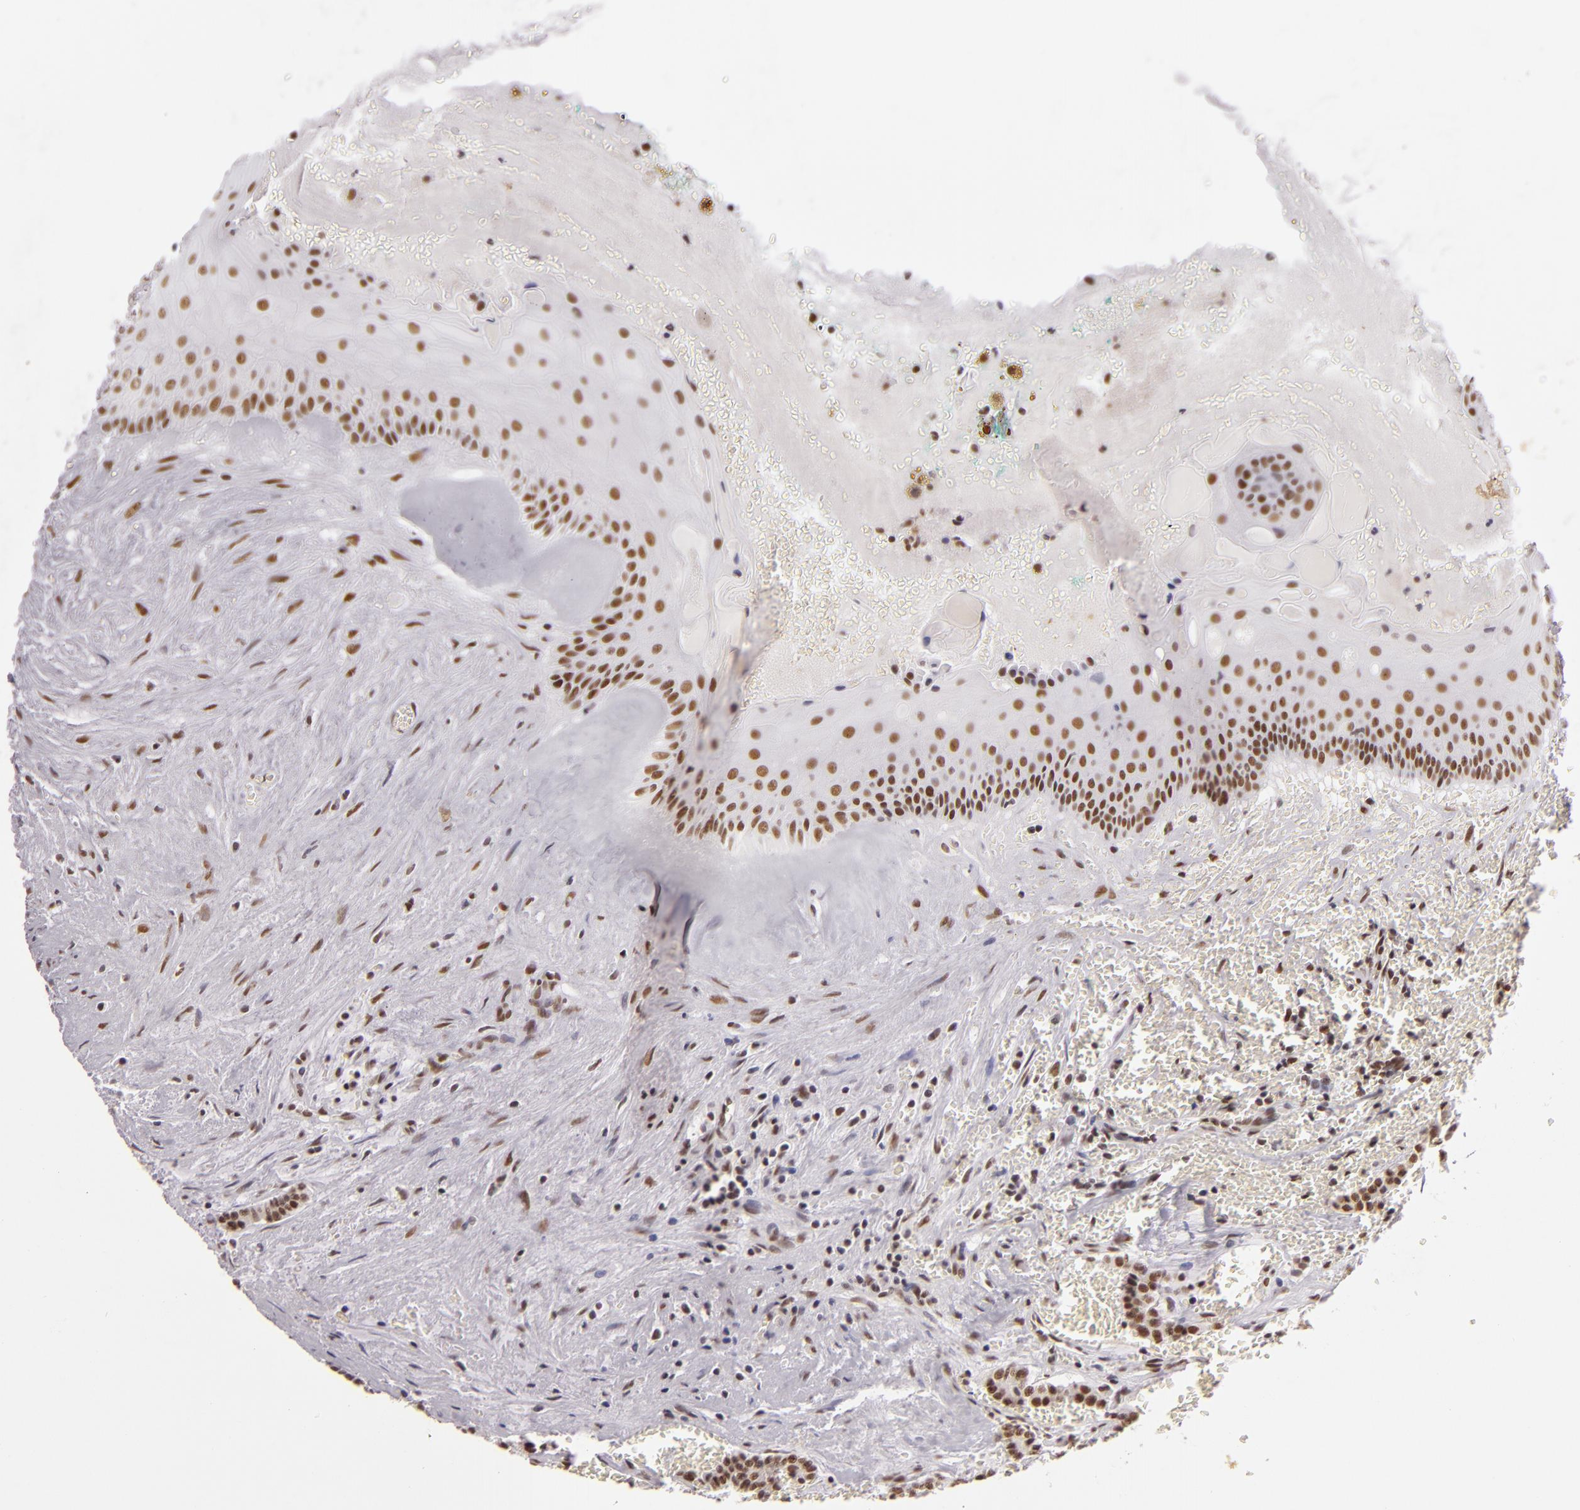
{"staining": {"intensity": "moderate", "quantity": ">75%", "location": "nuclear"}, "tissue": "carcinoid", "cell_type": "Tumor cells", "image_type": "cancer", "snomed": [{"axis": "morphology", "description": "Carcinoid, malignant, NOS"}, {"axis": "topography", "description": "Bronchus"}], "caption": "Carcinoid (malignant) stained for a protein displays moderate nuclear positivity in tumor cells.", "gene": "BRD8", "patient": {"sex": "male", "age": 55}}